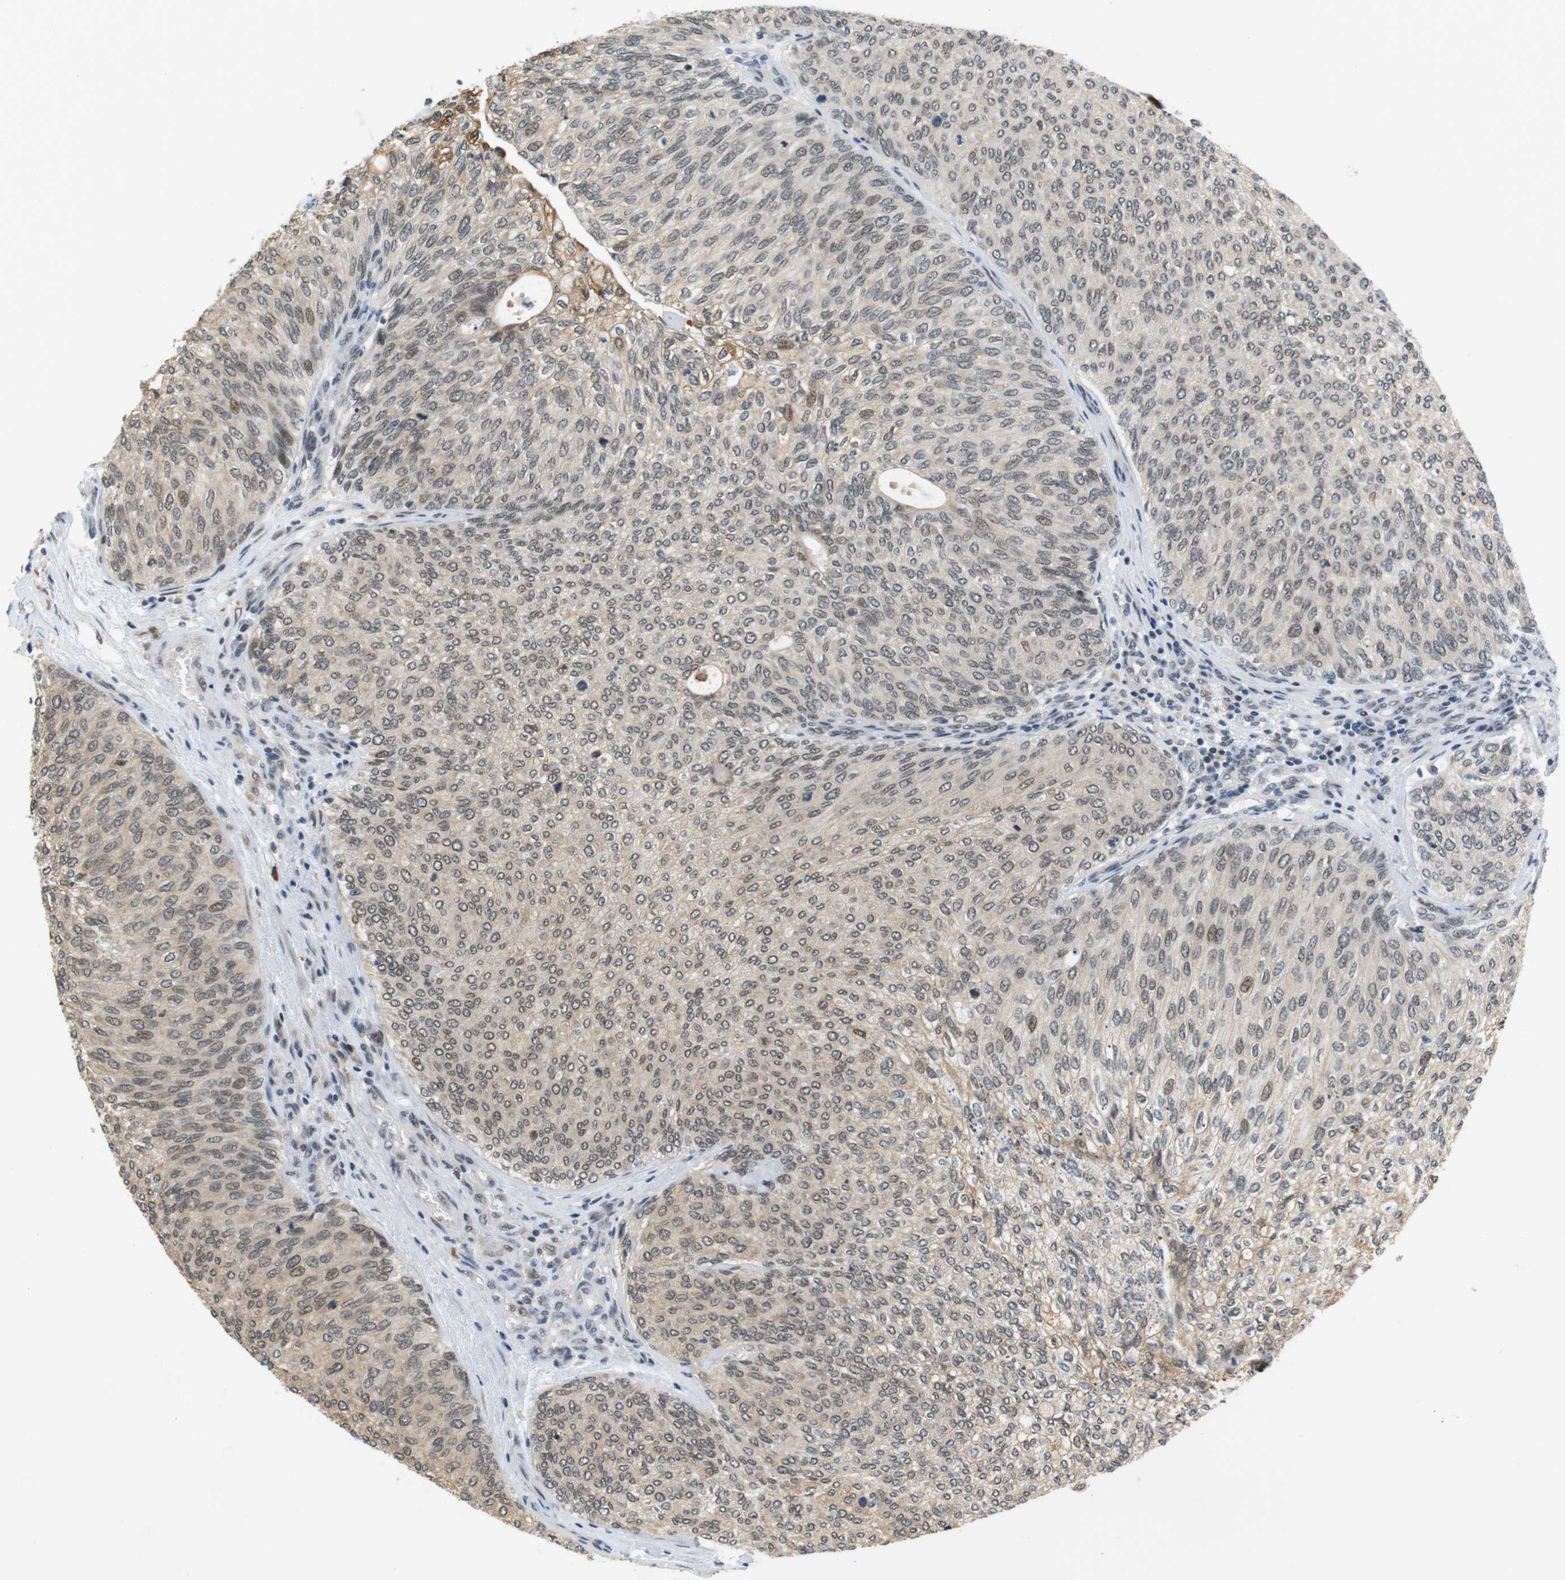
{"staining": {"intensity": "weak", "quantity": ">75%", "location": "nuclear"}, "tissue": "urothelial cancer", "cell_type": "Tumor cells", "image_type": "cancer", "snomed": [{"axis": "morphology", "description": "Urothelial carcinoma, Low grade"}, {"axis": "topography", "description": "Urinary bladder"}], "caption": "The image displays staining of low-grade urothelial carcinoma, revealing weak nuclear protein positivity (brown color) within tumor cells. (DAB IHC, brown staining for protein, blue staining for nuclei).", "gene": "RNF38", "patient": {"sex": "female", "age": 79}}